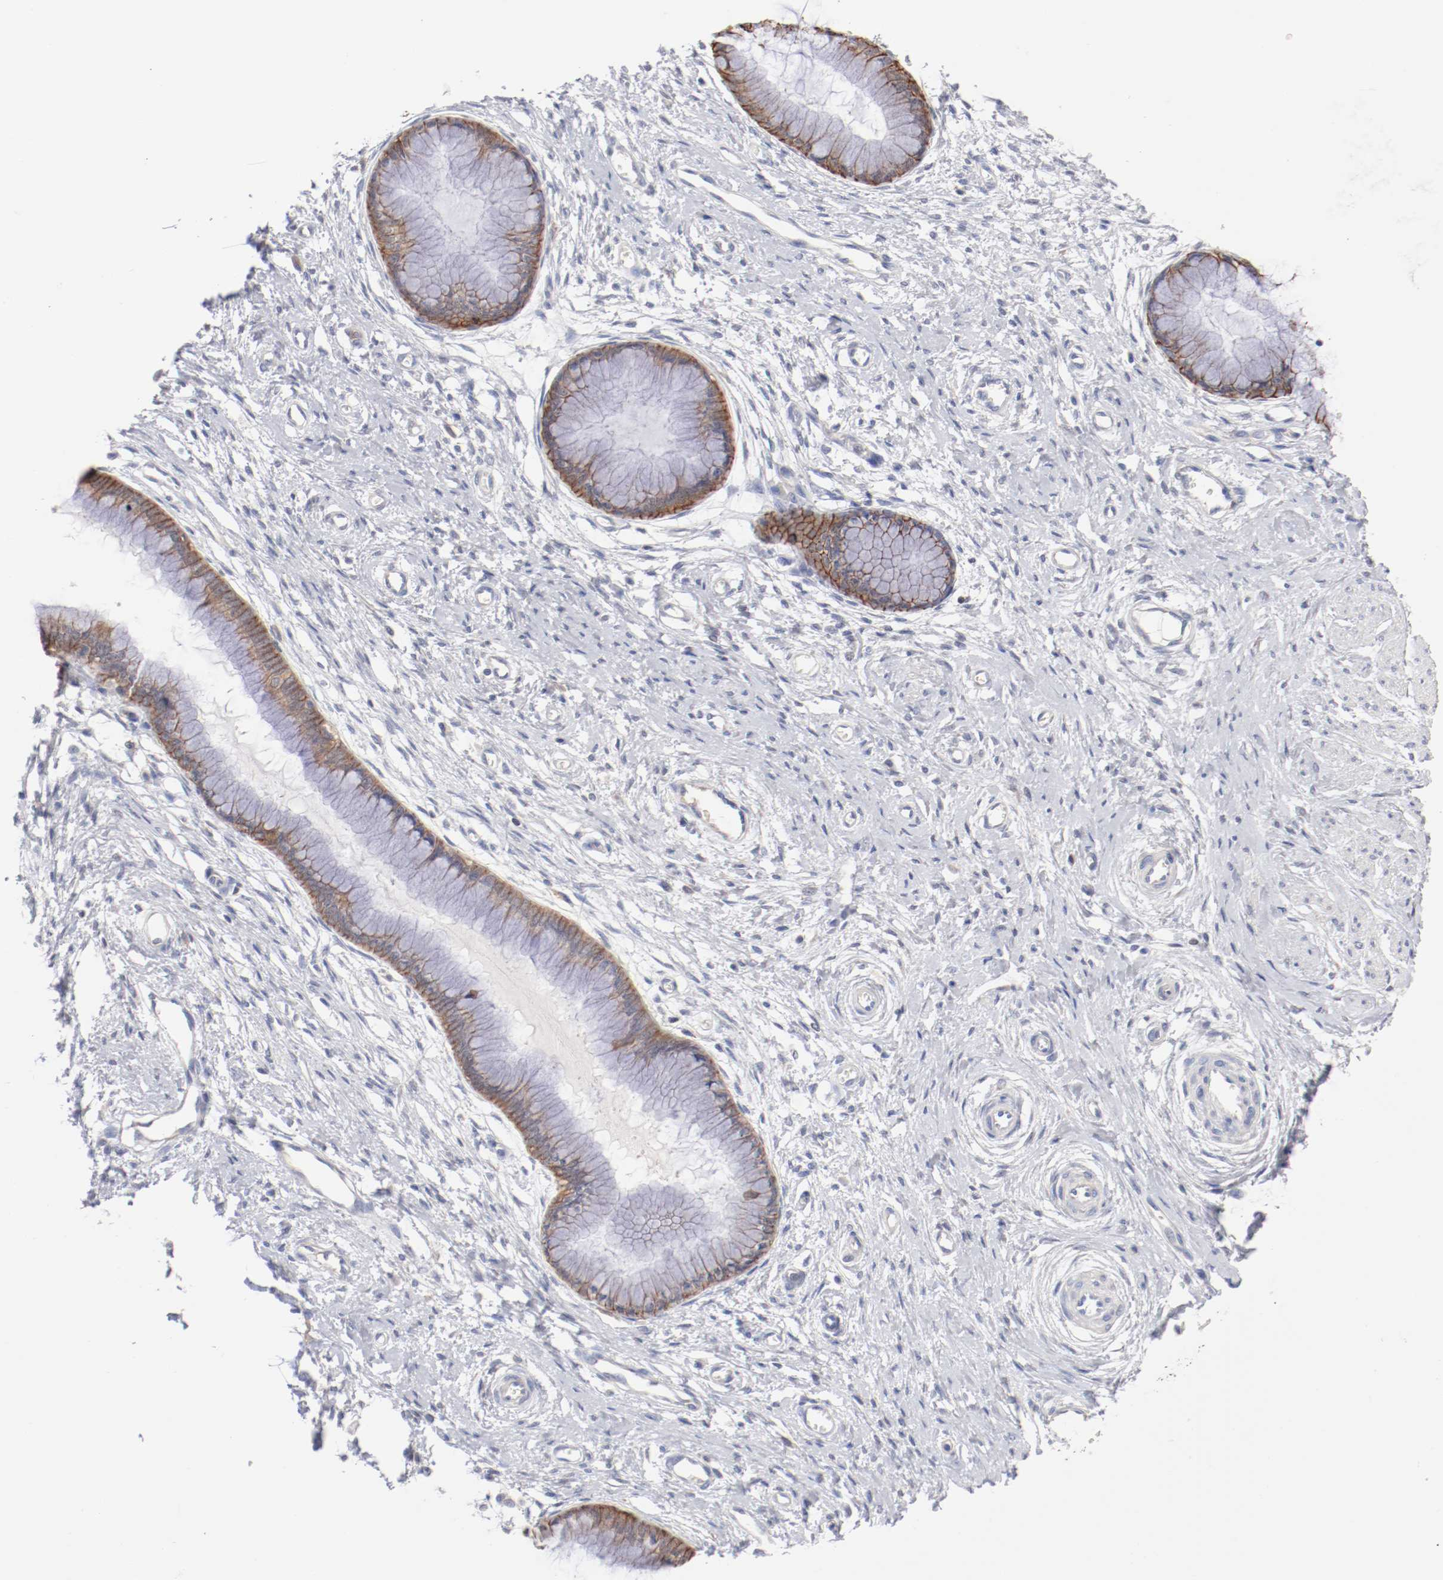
{"staining": {"intensity": "moderate", "quantity": ">75%", "location": "cytoplasmic/membranous"}, "tissue": "cervix", "cell_type": "Glandular cells", "image_type": "normal", "snomed": [{"axis": "morphology", "description": "Normal tissue, NOS"}, {"axis": "topography", "description": "Cervix"}], "caption": "Protein staining shows moderate cytoplasmic/membranous staining in approximately >75% of glandular cells in benign cervix.", "gene": "SETD3", "patient": {"sex": "female", "age": 55}}